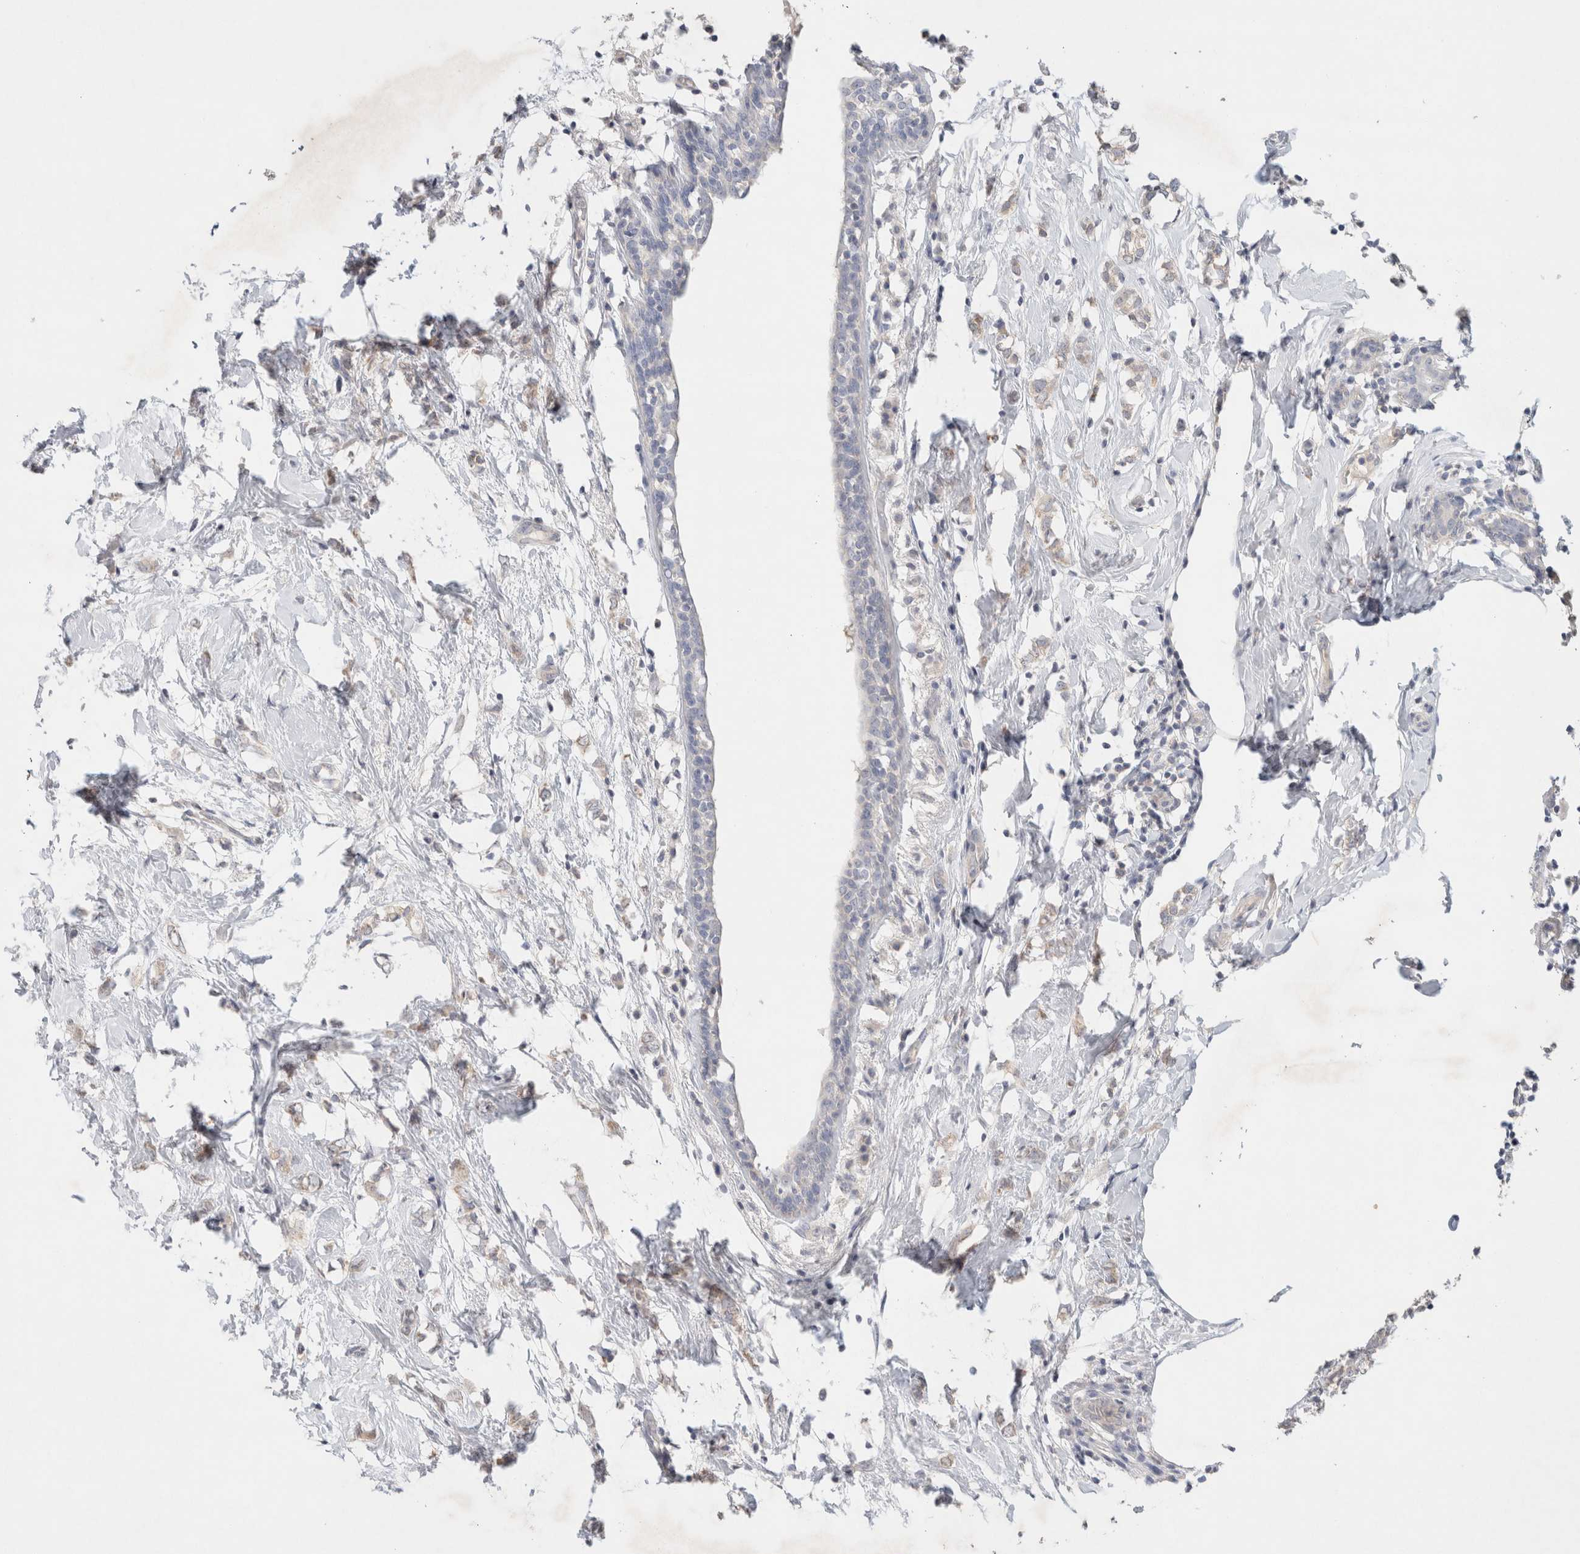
{"staining": {"intensity": "weak", "quantity": "<25%", "location": "cytoplasmic/membranous"}, "tissue": "breast cancer", "cell_type": "Tumor cells", "image_type": "cancer", "snomed": [{"axis": "morphology", "description": "Normal tissue, NOS"}, {"axis": "morphology", "description": "Lobular carcinoma"}, {"axis": "topography", "description": "Breast"}], "caption": "Tumor cells are negative for brown protein staining in breast lobular carcinoma. The staining is performed using DAB (3,3'-diaminobenzidine) brown chromogen with nuclei counter-stained in using hematoxylin.", "gene": "MPP2", "patient": {"sex": "female", "age": 47}}